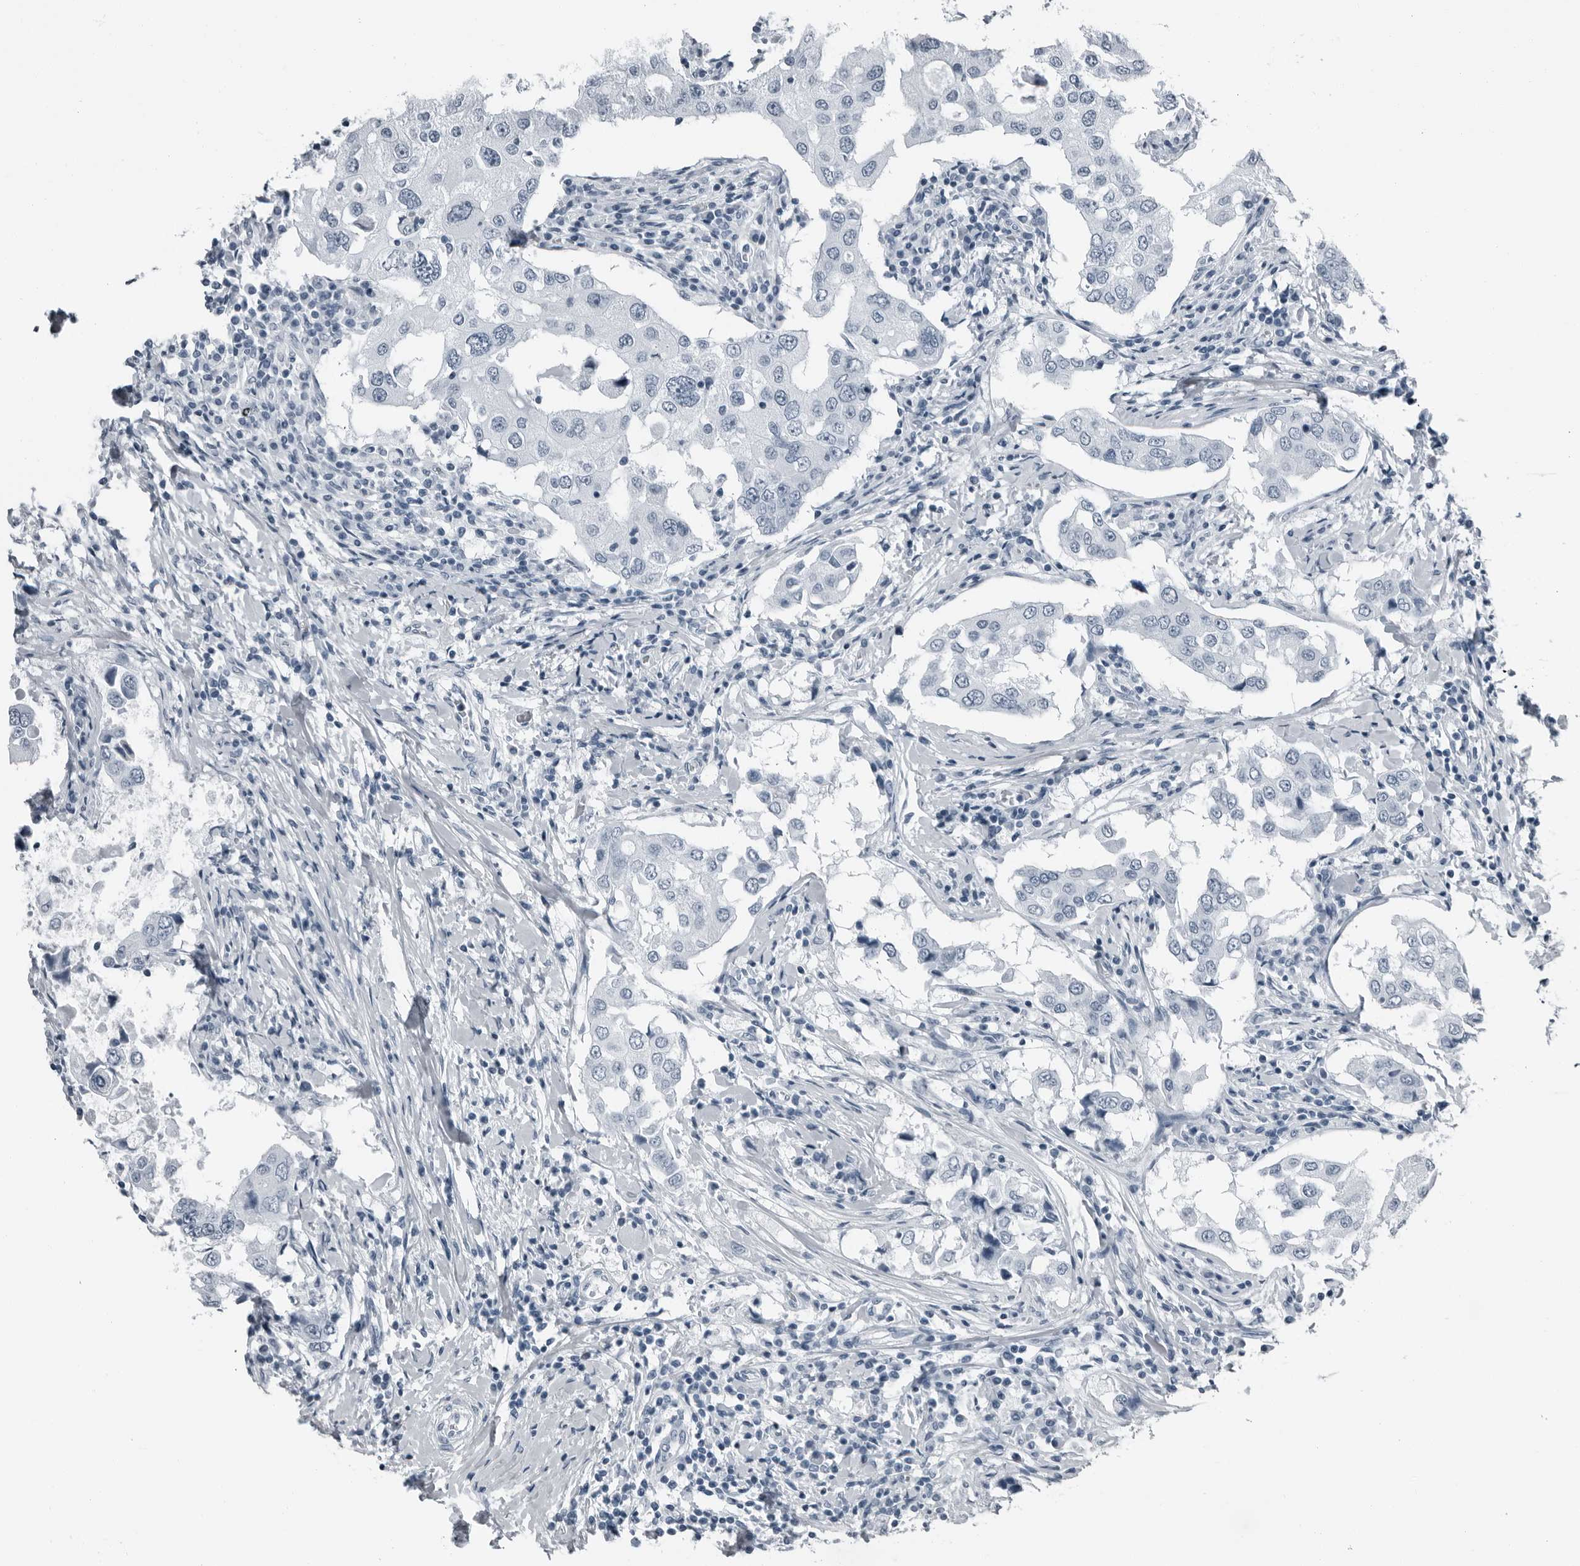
{"staining": {"intensity": "negative", "quantity": "none", "location": "none"}, "tissue": "breast cancer", "cell_type": "Tumor cells", "image_type": "cancer", "snomed": [{"axis": "morphology", "description": "Duct carcinoma"}, {"axis": "topography", "description": "Breast"}], "caption": "Immunohistochemical staining of breast cancer (invasive ductal carcinoma) exhibits no significant expression in tumor cells.", "gene": "PRSS1", "patient": {"sex": "female", "age": 27}}